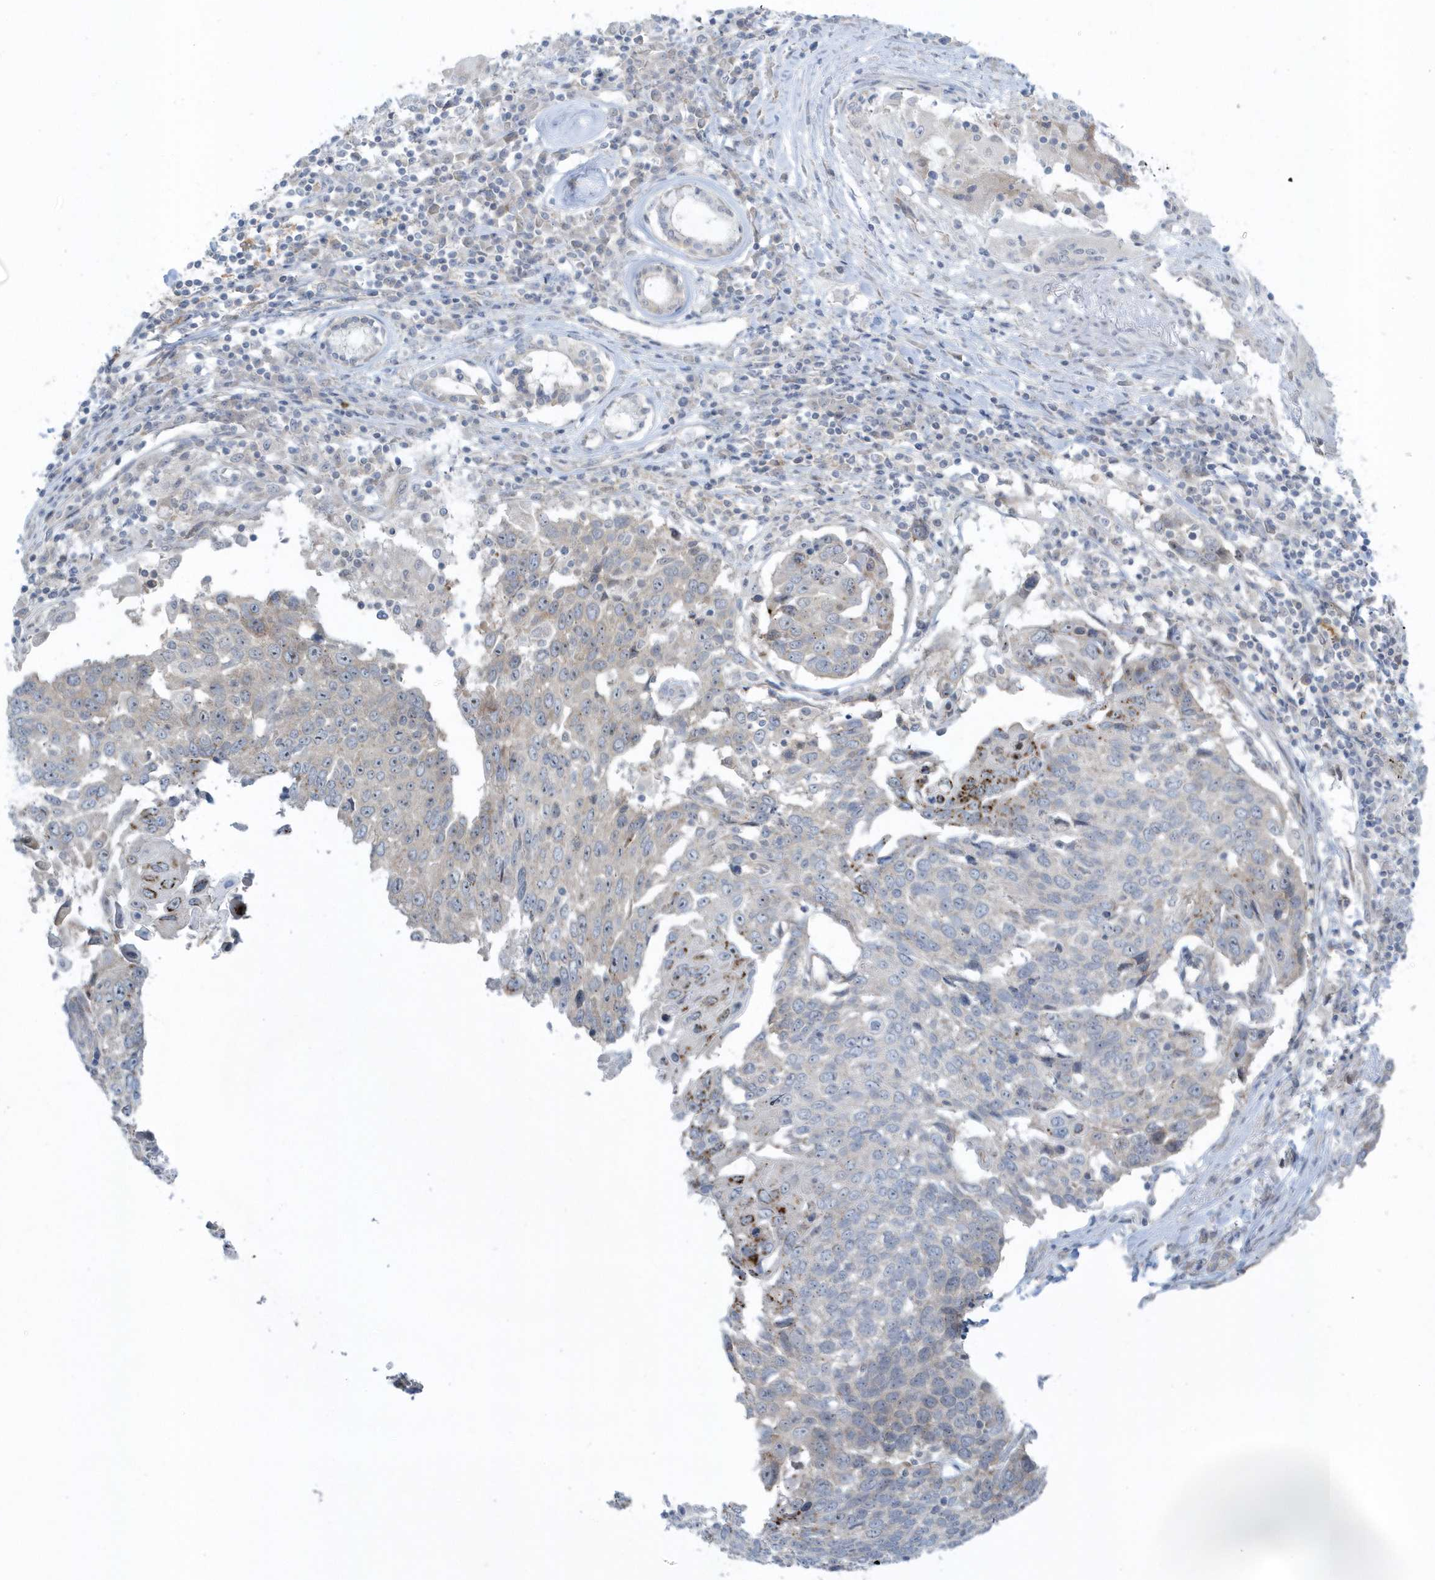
{"staining": {"intensity": "negative", "quantity": "none", "location": "none"}, "tissue": "lung cancer", "cell_type": "Tumor cells", "image_type": "cancer", "snomed": [{"axis": "morphology", "description": "Squamous cell carcinoma, NOS"}, {"axis": "topography", "description": "Lung"}], "caption": "Human lung cancer stained for a protein using IHC displays no staining in tumor cells.", "gene": "SCN3A", "patient": {"sex": "male", "age": 66}}